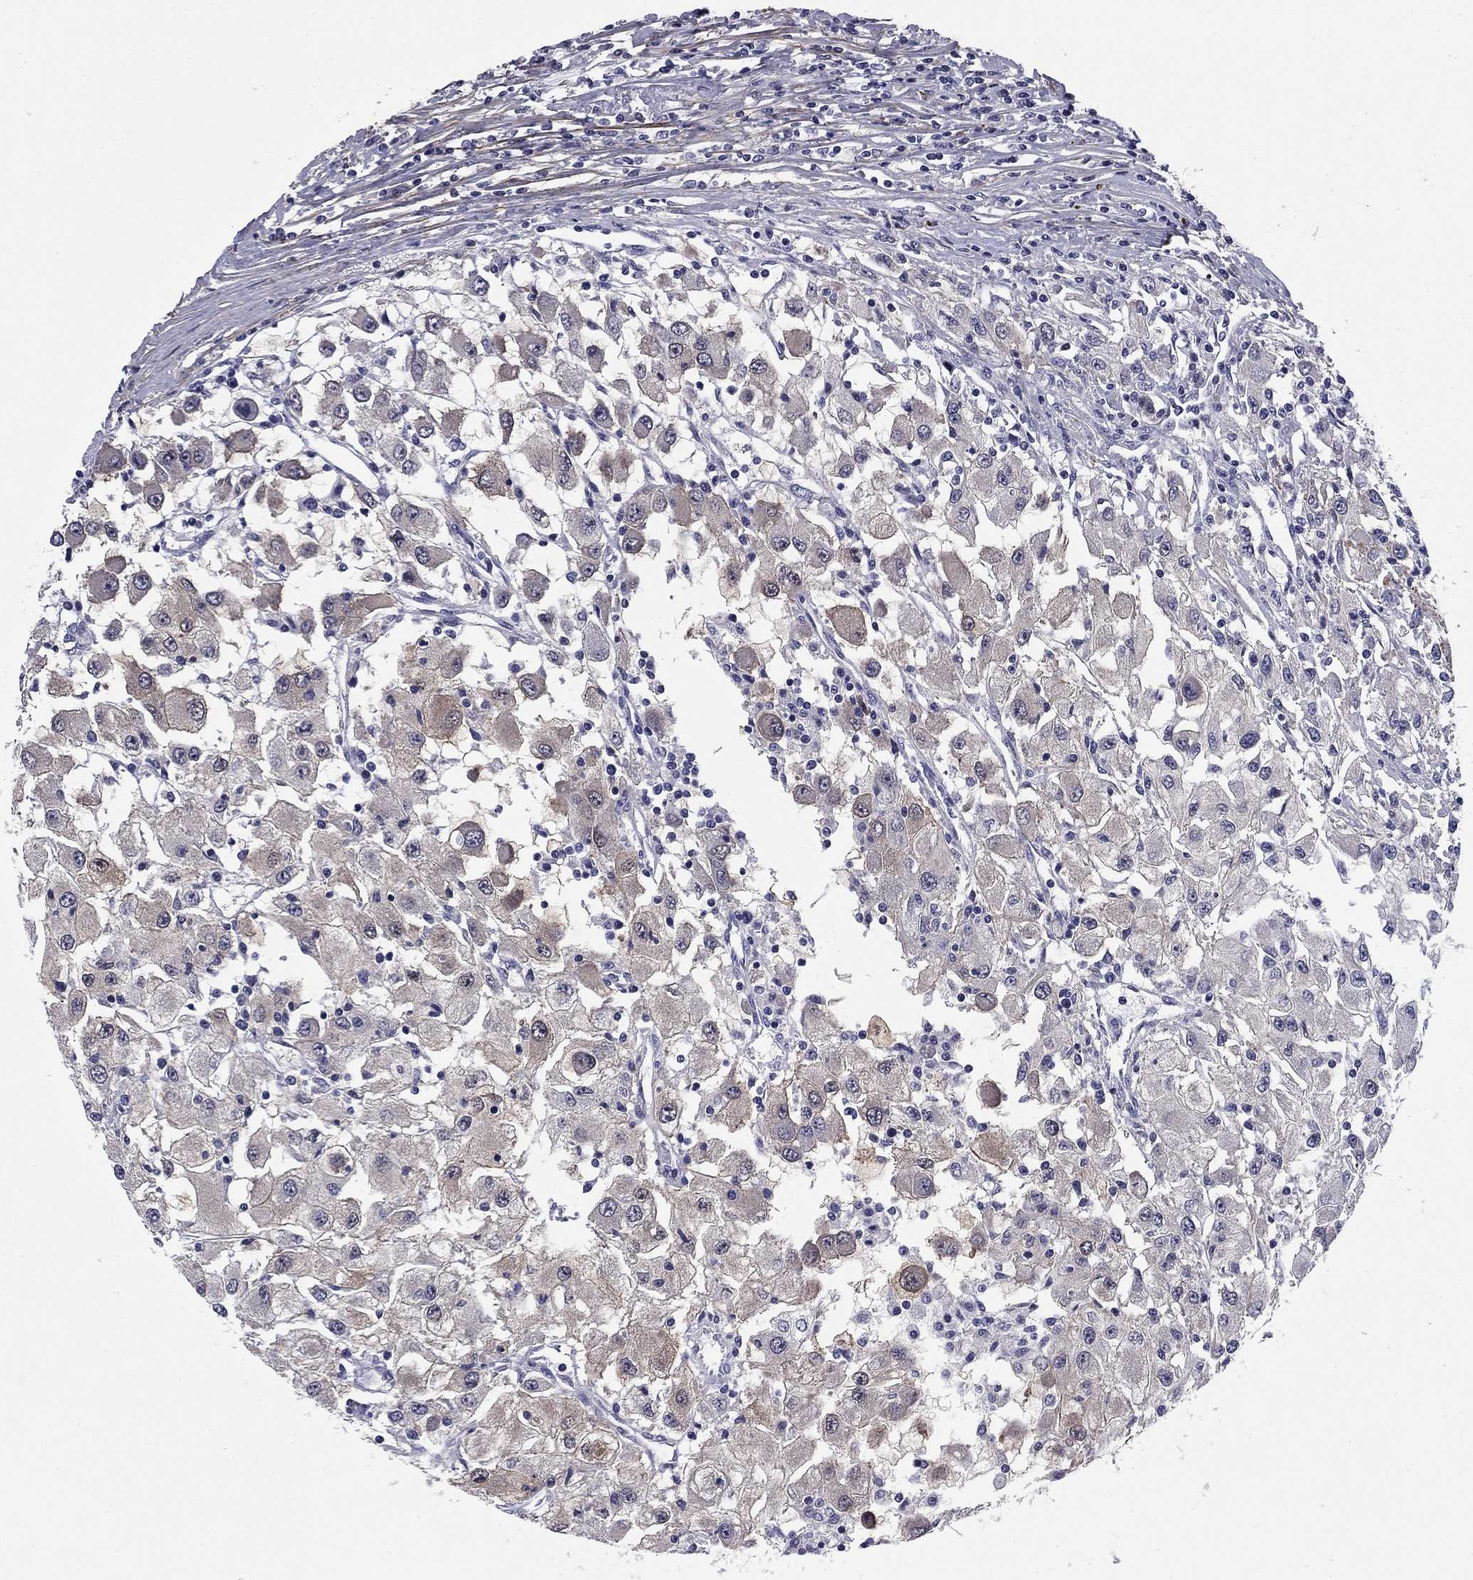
{"staining": {"intensity": "weak", "quantity": "<25%", "location": "cytoplasmic/membranous"}, "tissue": "renal cancer", "cell_type": "Tumor cells", "image_type": "cancer", "snomed": [{"axis": "morphology", "description": "Adenocarcinoma, NOS"}, {"axis": "topography", "description": "Kidney"}], "caption": "Immunohistochemistry (IHC) histopathology image of neoplastic tissue: renal cancer stained with DAB reveals no significant protein expression in tumor cells.", "gene": "REXO5", "patient": {"sex": "female", "age": 67}}